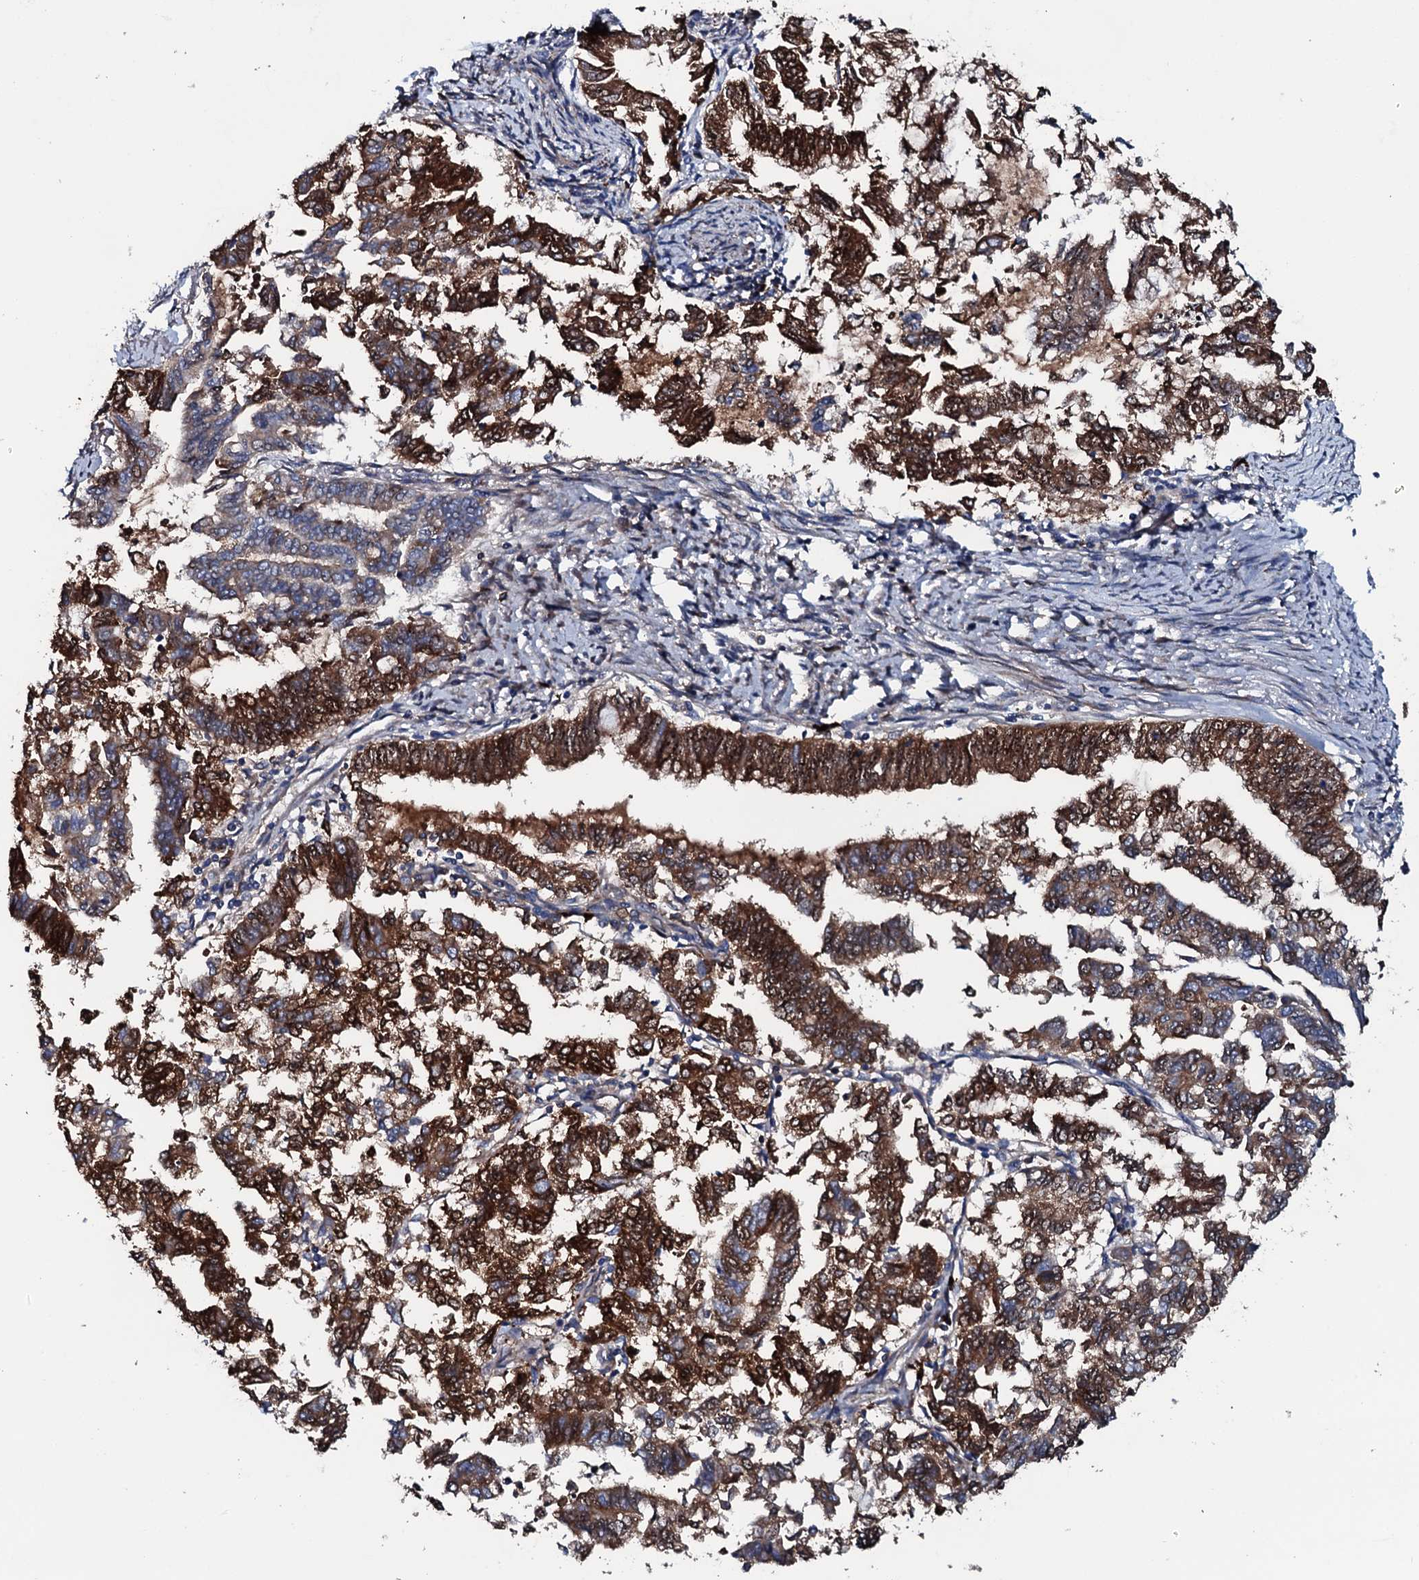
{"staining": {"intensity": "strong", "quantity": ">75%", "location": "cytoplasmic/membranous"}, "tissue": "endometrial cancer", "cell_type": "Tumor cells", "image_type": "cancer", "snomed": [{"axis": "morphology", "description": "Adenocarcinoma, NOS"}, {"axis": "topography", "description": "Endometrium"}], "caption": "Strong cytoplasmic/membranous positivity is present in approximately >75% of tumor cells in endometrial adenocarcinoma.", "gene": "NEK1", "patient": {"sex": "female", "age": 79}}